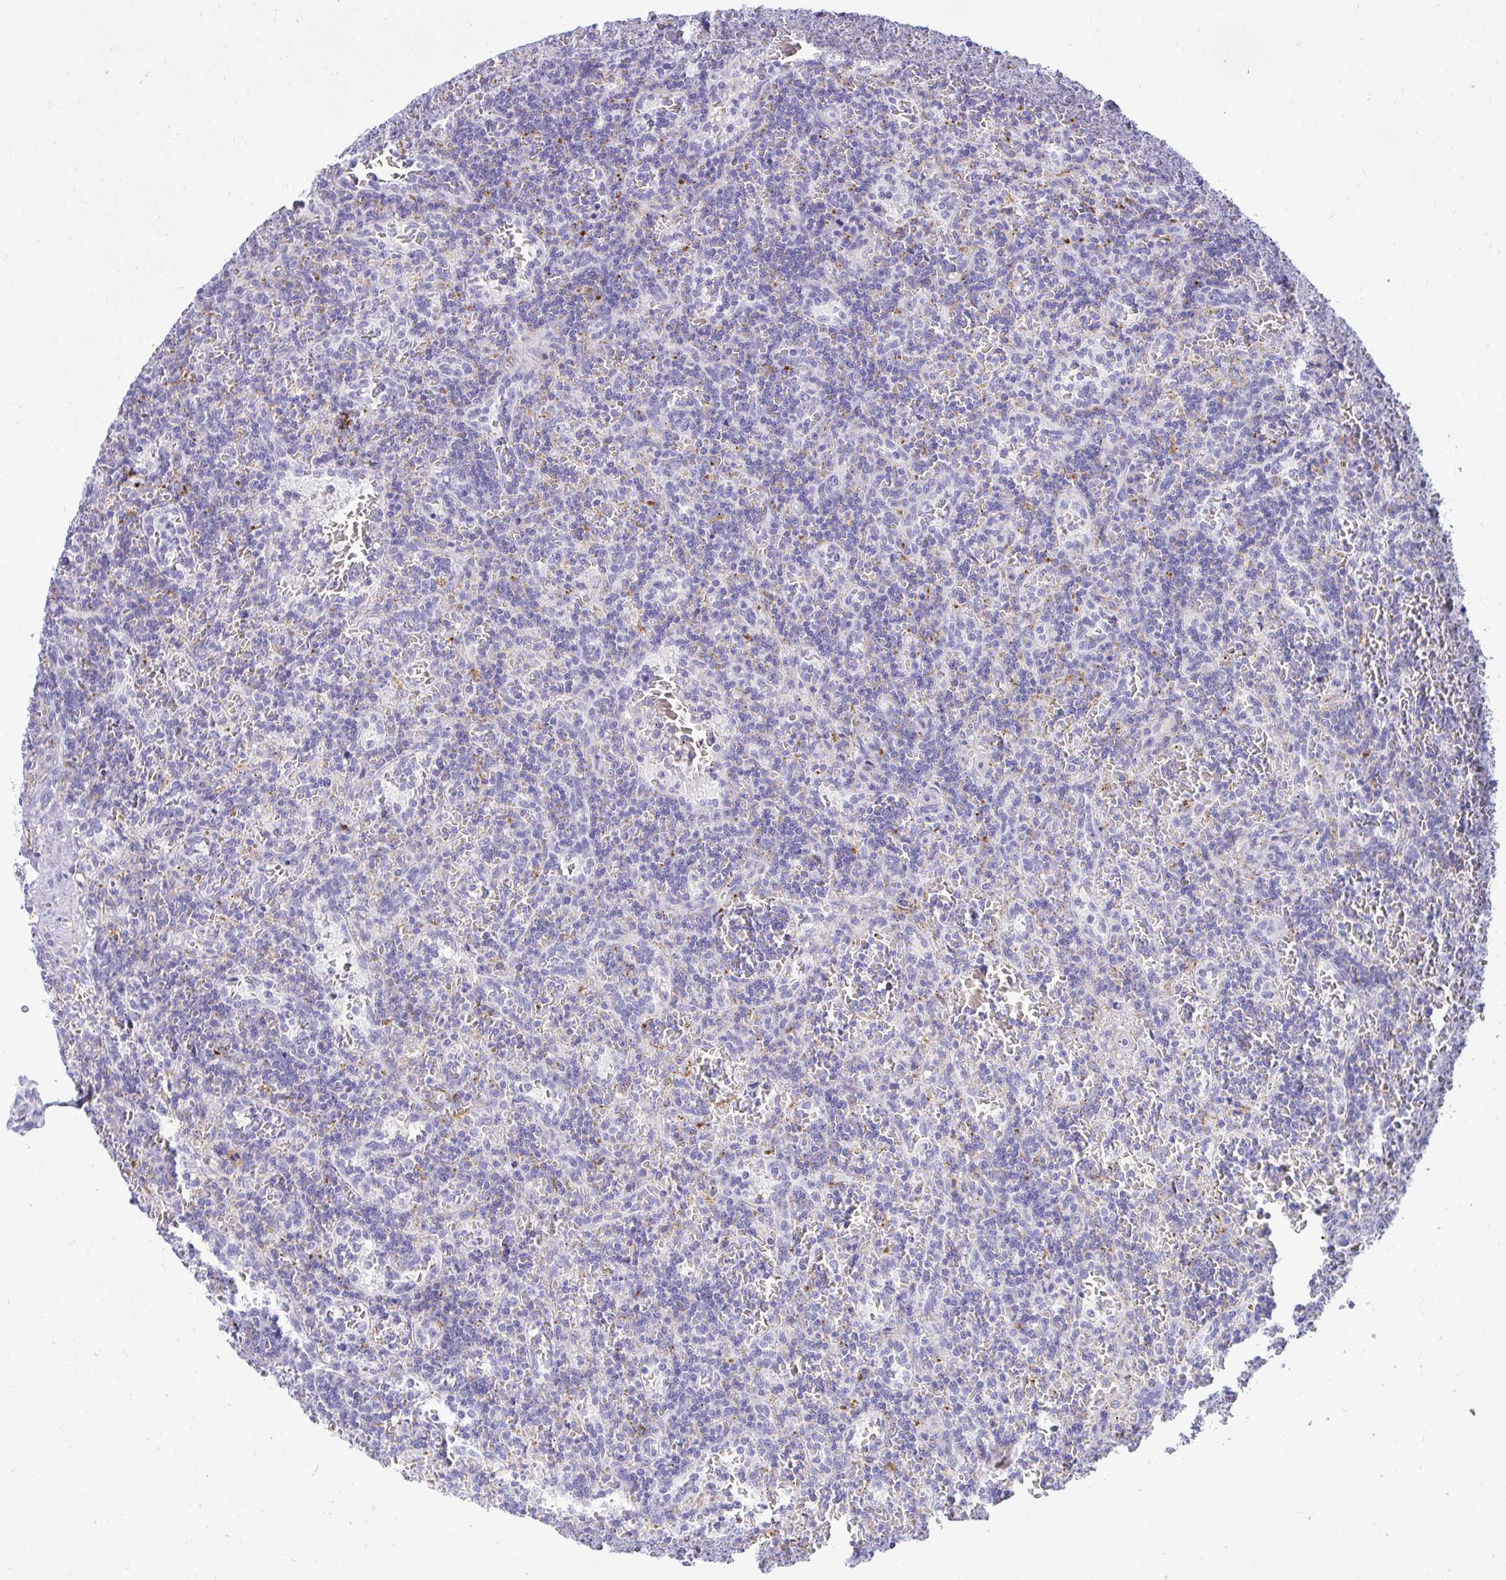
{"staining": {"intensity": "negative", "quantity": "none", "location": "none"}, "tissue": "lymphoma", "cell_type": "Tumor cells", "image_type": "cancer", "snomed": [{"axis": "morphology", "description": "Malignant lymphoma, non-Hodgkin's type, Low grade"}, {"axis": "topography", "description": "Spleen"}], "caption": "Micrograph shows no protein positivity in tumor cells of lymphoma tissue.", "gene": "PKN3", "patient": {"sex": "male", "age": 73}}